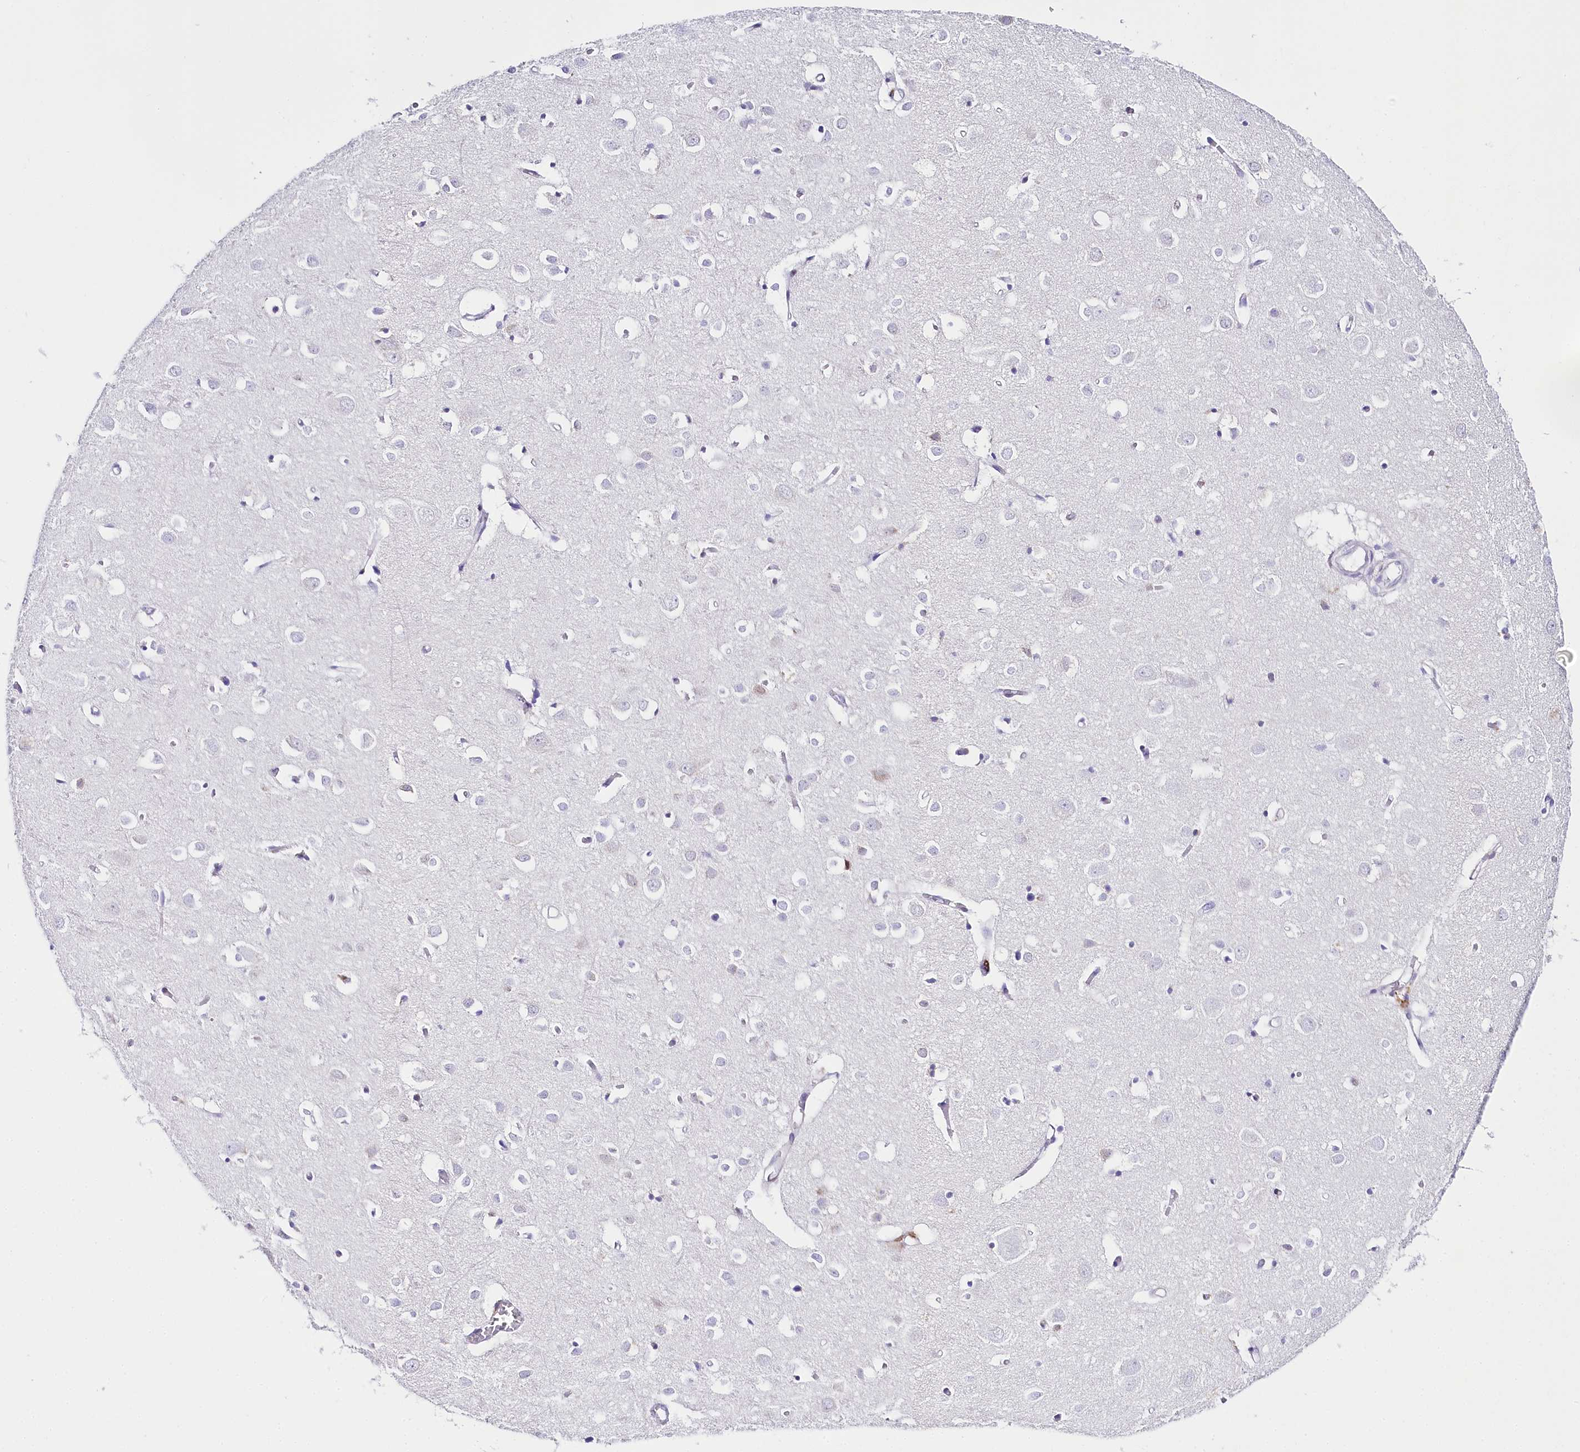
{"staining": {"intensity": "negative", "quantity": "none", "location": "none"}, "tissue": "cerebral cortex", "cell_type": "Endothelial cells", "image_type": "normal", "snomed": [{"axis": "morphology", "description": "Normal tissue, NOS"}, {"axis": "topography", "description": "Cerebral cortex"}], "caption": "A high-resolution image shows immunohistochemistry (IHC) staining of benign cerebral cortex, which displays no significant positivity in endothelial cells.", "gene": "CSN3", "patient": {"sex": "female", "age": 64}}